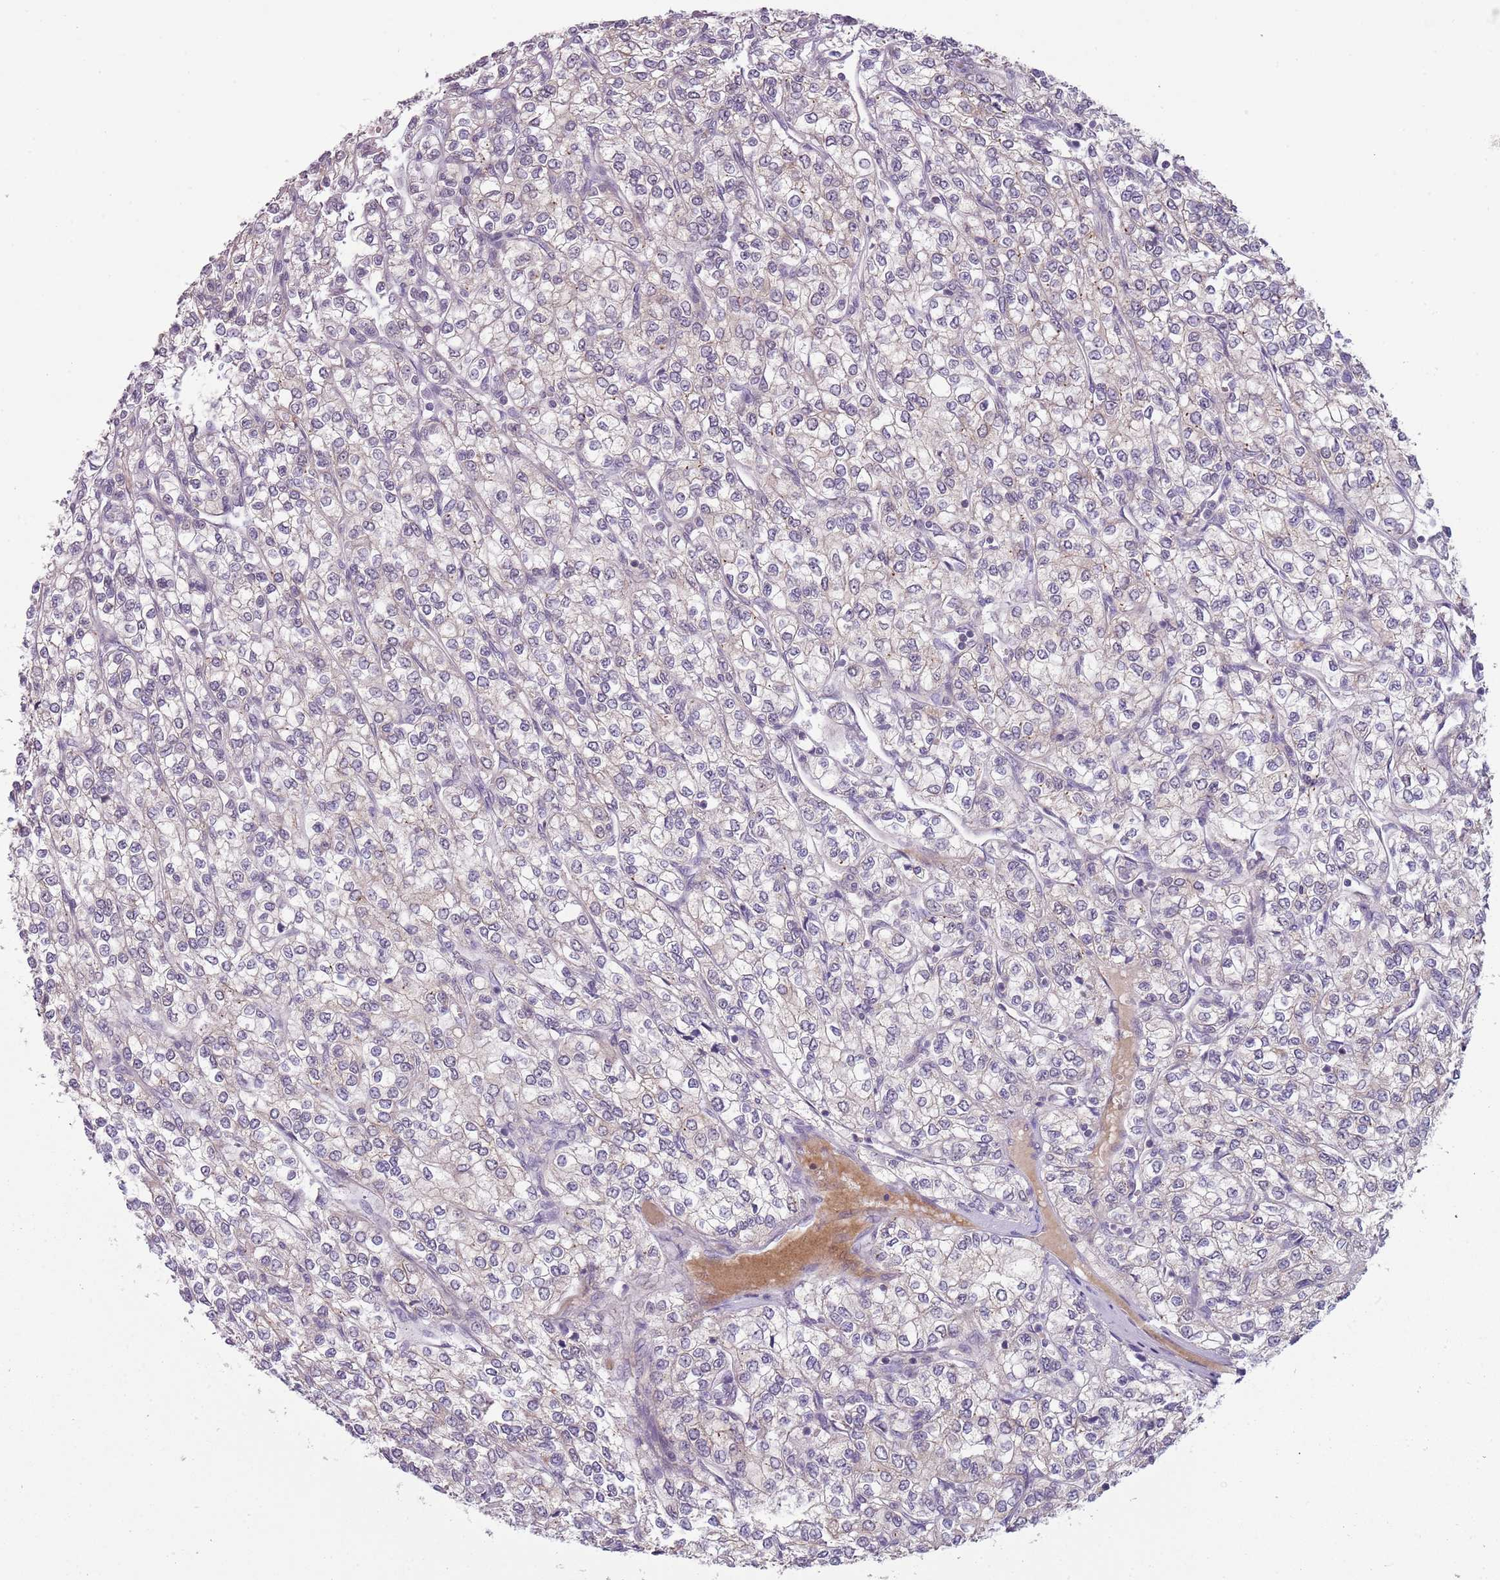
{"staining": {"intensity": "negative", "quantity": "none", "location": "none"}, "tissue": "renal cancer", "cell_type": "Tumor cells", "image_type": "cancer", "snomed": [{"axis": "morphology", "description": "Adenocarcinoma, NOS"}, {"axis": "topography", "description": "Kidney"}], "caption": "High magnification brightfield microscopy of renal cancer (adenocarcinoma) stained with DAB (3,3'-diaminobenzidine) (brown) and counterstained with hematoxylin (blue): tumor cells show no significant expression. (Stains: DAB (3,3'-diaminobenzidine) immunohistochemistry (IHC) with hematoxylin counter stain, Microscopy: brightfield microscopy at high magnification).", "gene": "TM2D1", "patient": {"sex": "male", "age": 80}}